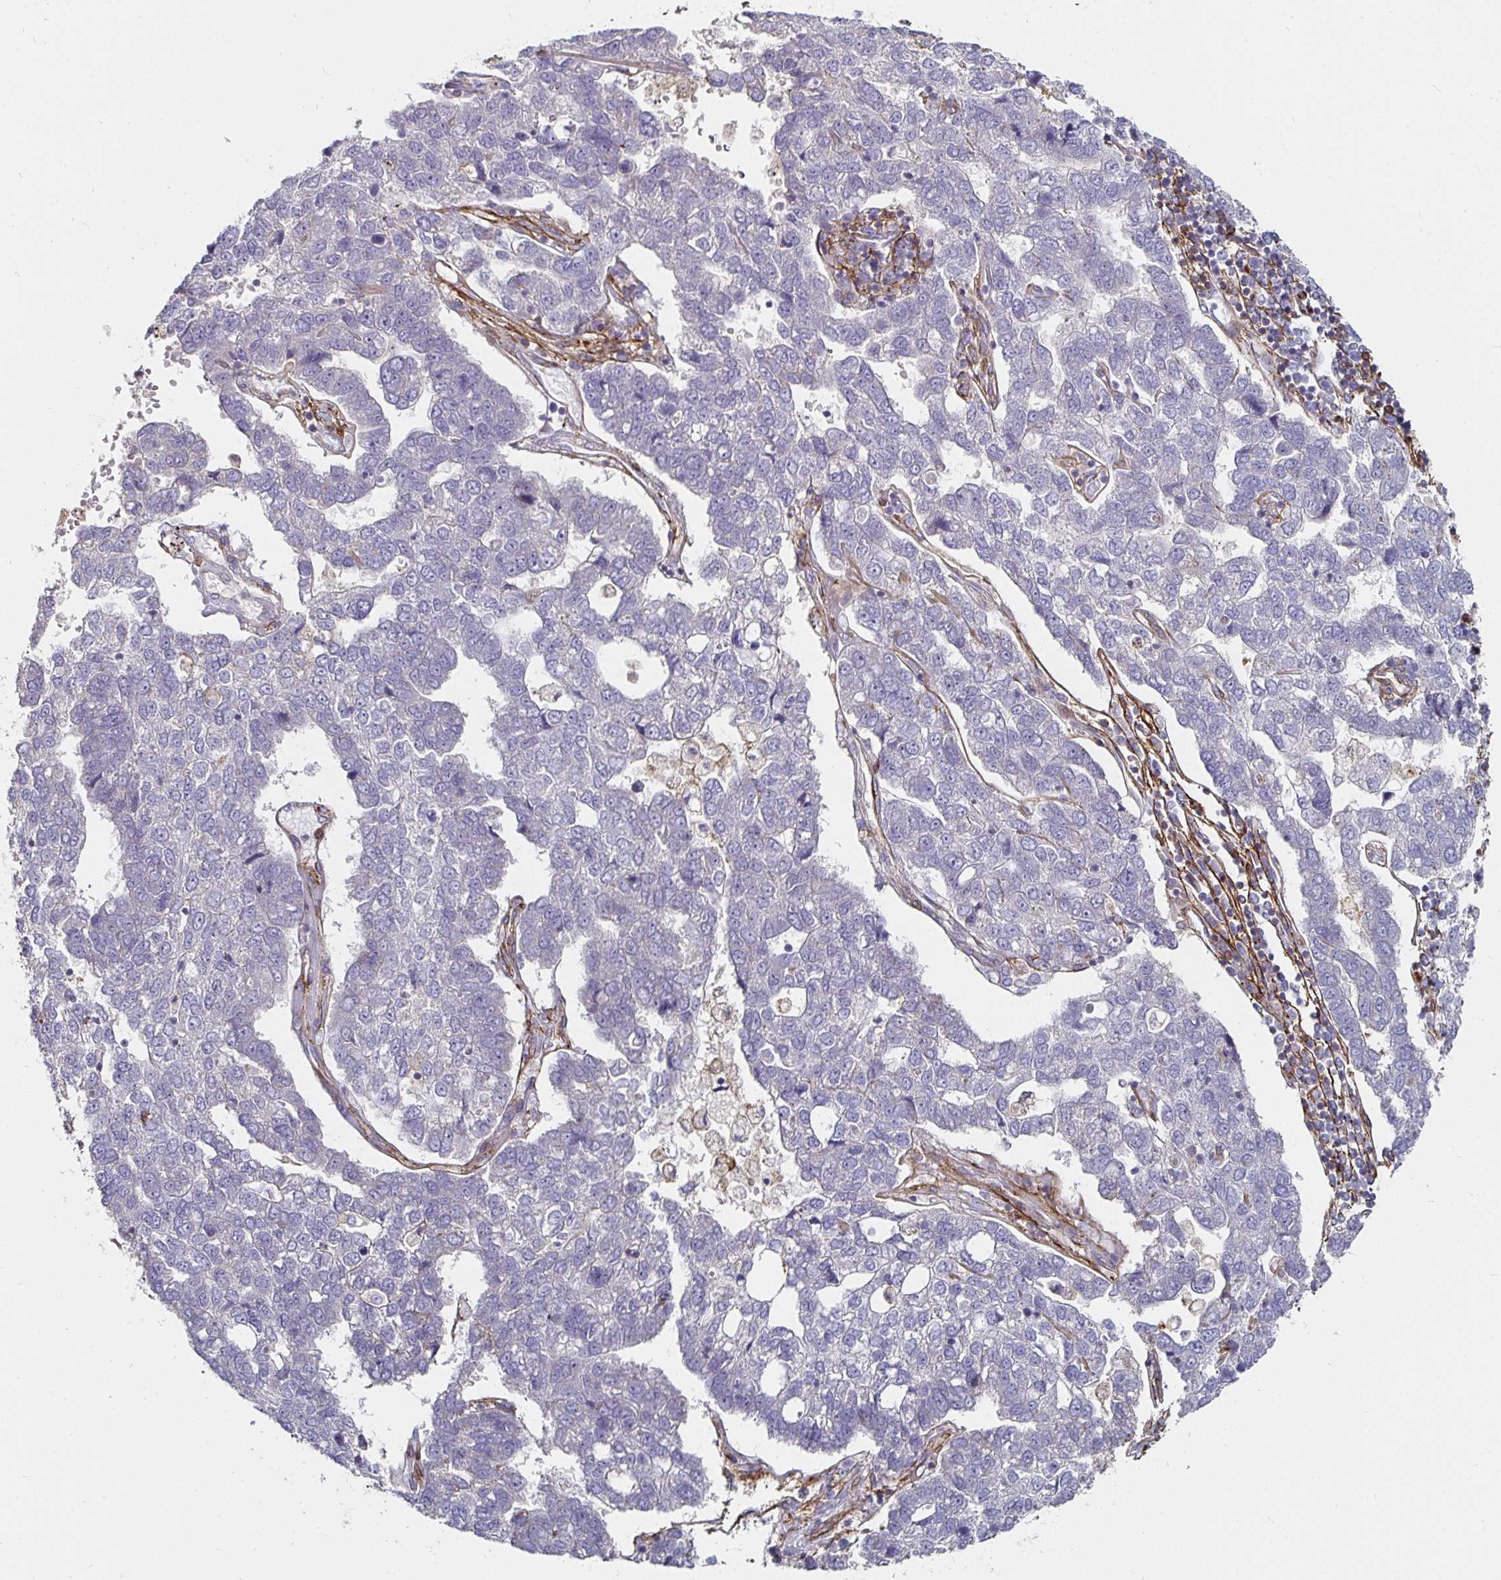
{"staining": {"intensity": "negative", "quantity": "none", "location": "none"}, "tissue": "pancreatic cancer", "cell_type": "Tumor cells", "image_type": "cancer", "snomed": [{"axis": "morphology", "description": "Adenocarcinoma, NOS"}, {"axis": "topography", "description": "Pancreas"}], "caption": "The image demonstrates no significant staining in tumor cells of adenocarcinoma (pancreatic).", "gene": "GJA4", "patient": {"sex": "female", "age": 61}}